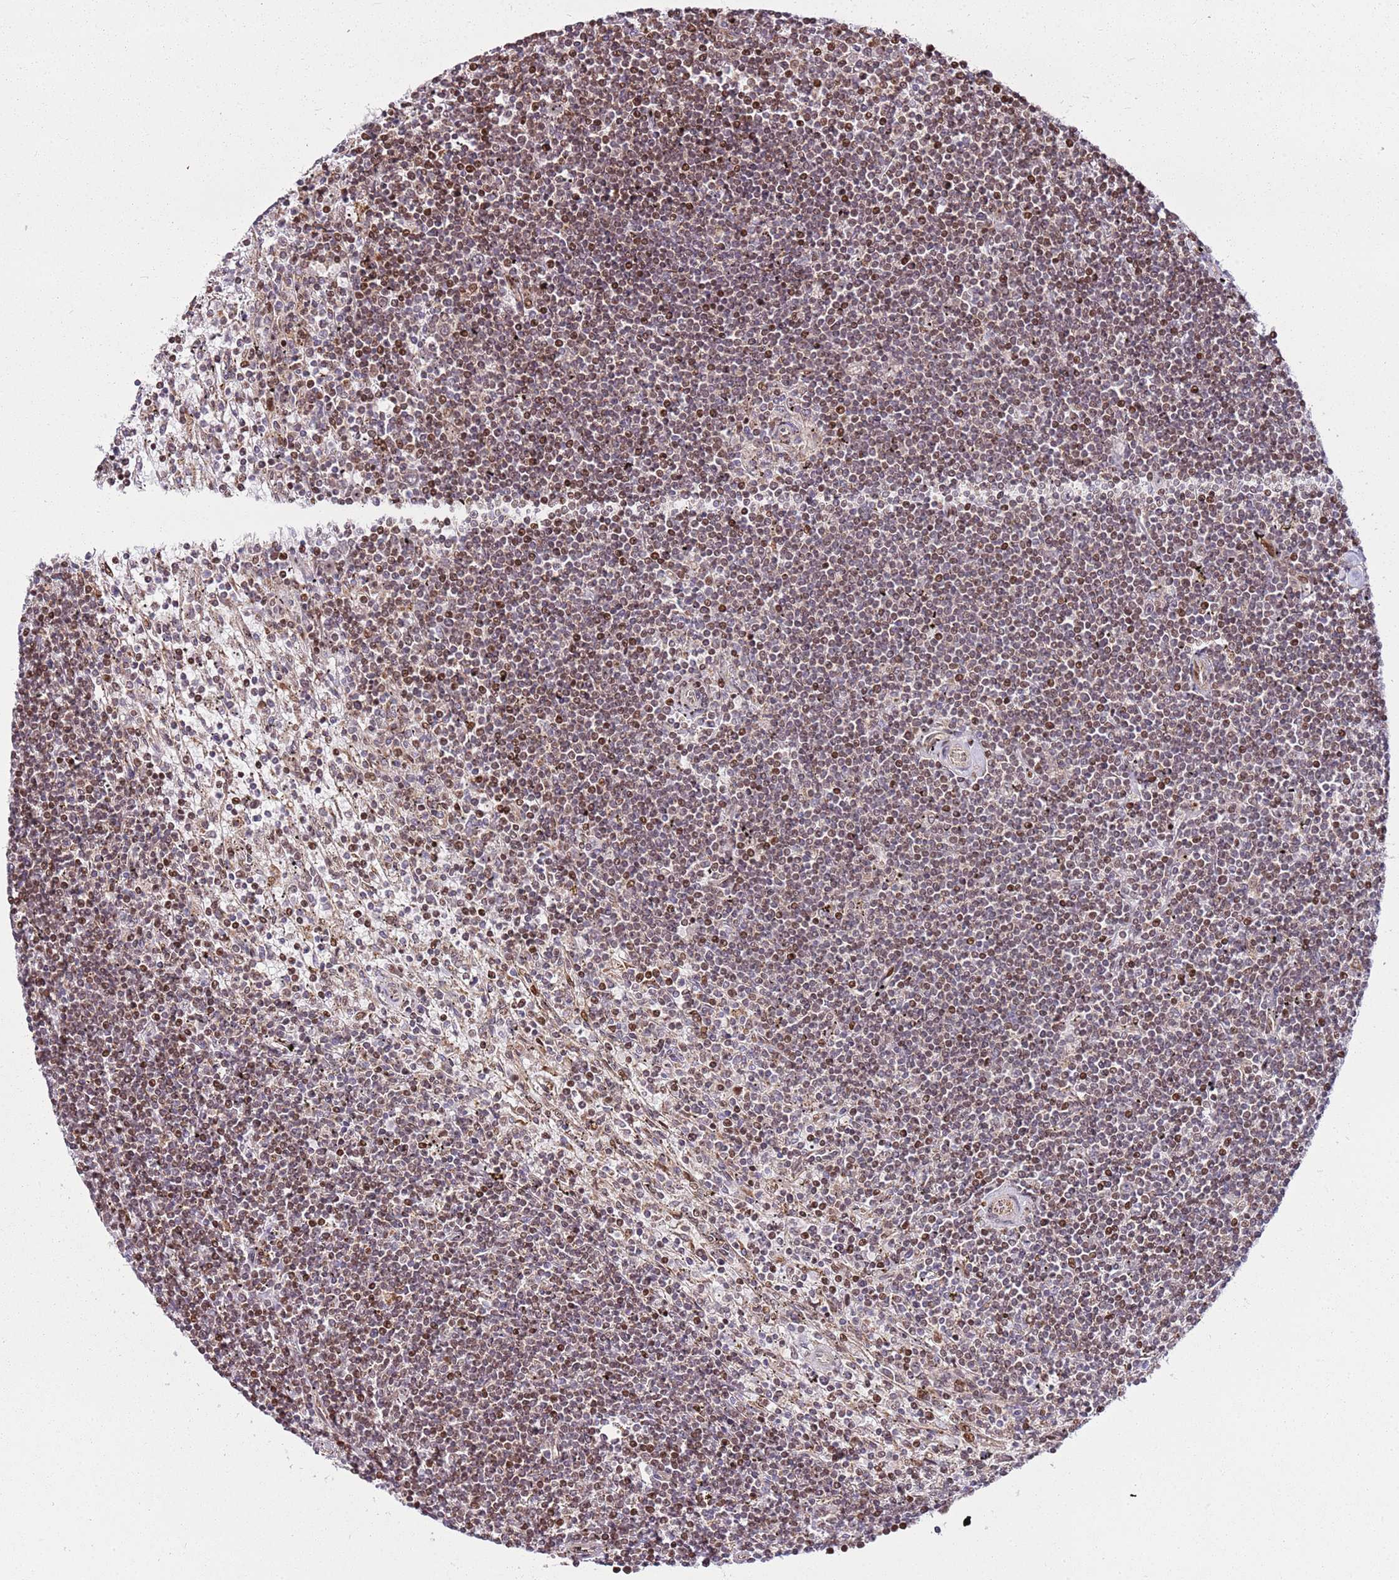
{"staining": {"intensity": "moderate", "quantity": ">75%", "location": "nuclear"}, "tissue": "lymphoma", "cell_type": "Tumor cells", "image_type": "cancer", "snomed": [{"axis": "morphology", "description": "Malignant lymphoma, non-Hodgkin's type, Low grade"}, {"axis": "topography", "description": "Spleen"}], "caption": "A histopathology image showing moderate nuclear positivity in about >75% of tumor cells in low-grade malignant lymphoma, non-Hodgkin's type, as visualized by brown immunohistochemical staining.", "gene": "PCTP", "patient": {"sex": "male", "age": 76}}